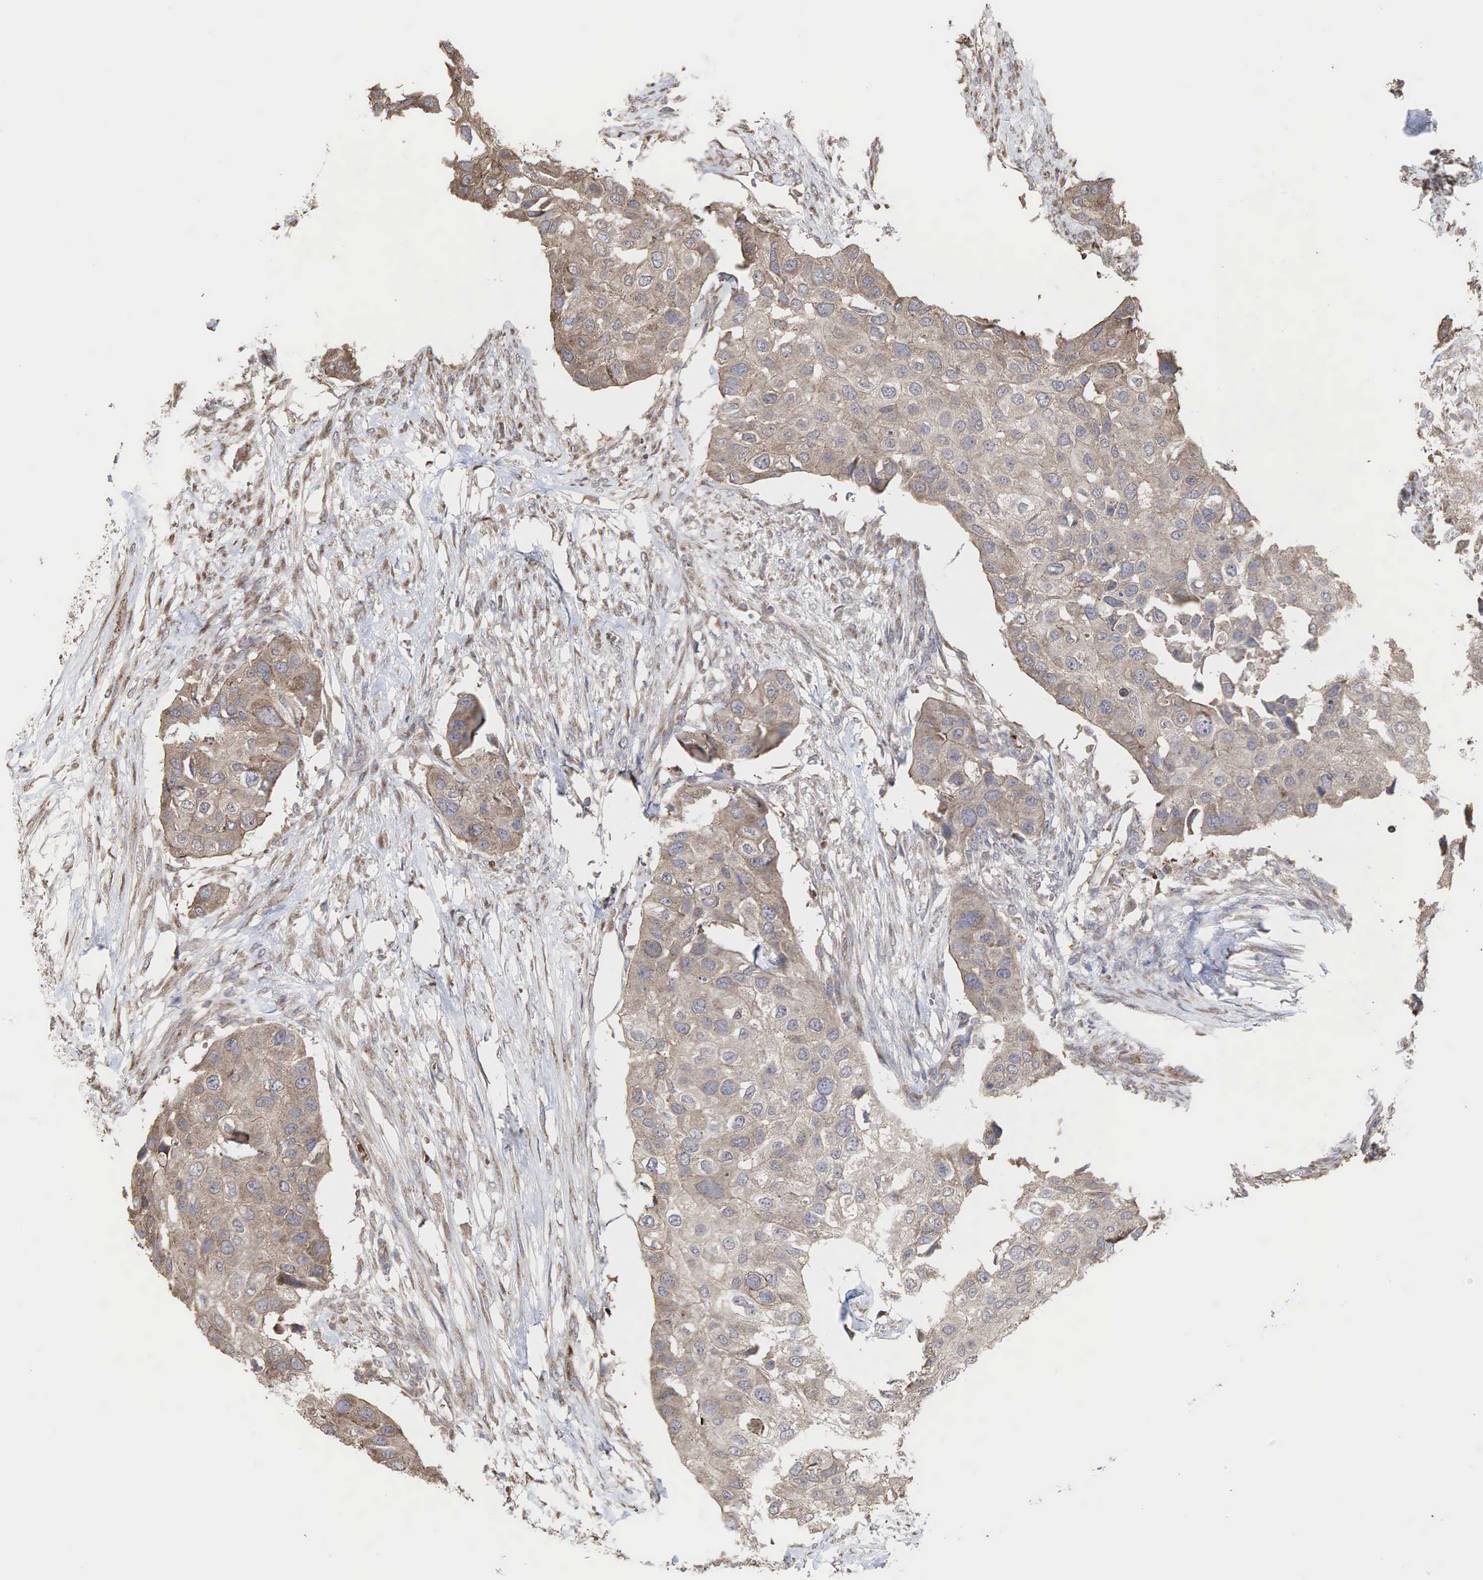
{"staining": {"intensity": "weak", "quantity": ">75%", "location": "cytoplasmic/membranous"}, "tissue": "urothelial cancer", "cell_type": "Tumor cells", "image_type": "cancer", "snomed": [{"axis": "morphology", "description": "Urothelial carcinoma, High grade"}, {"axis": "topography", "description": "Urinary bladder"}], "caption": "High-power microscopy captured an IHC image of urothelial cancer, revealing weak cytoplasmic/membranous positivity in about >75% of tumor cells.", "gene": "PABPC5", "patient": {"sex": "male", "age": 55}}